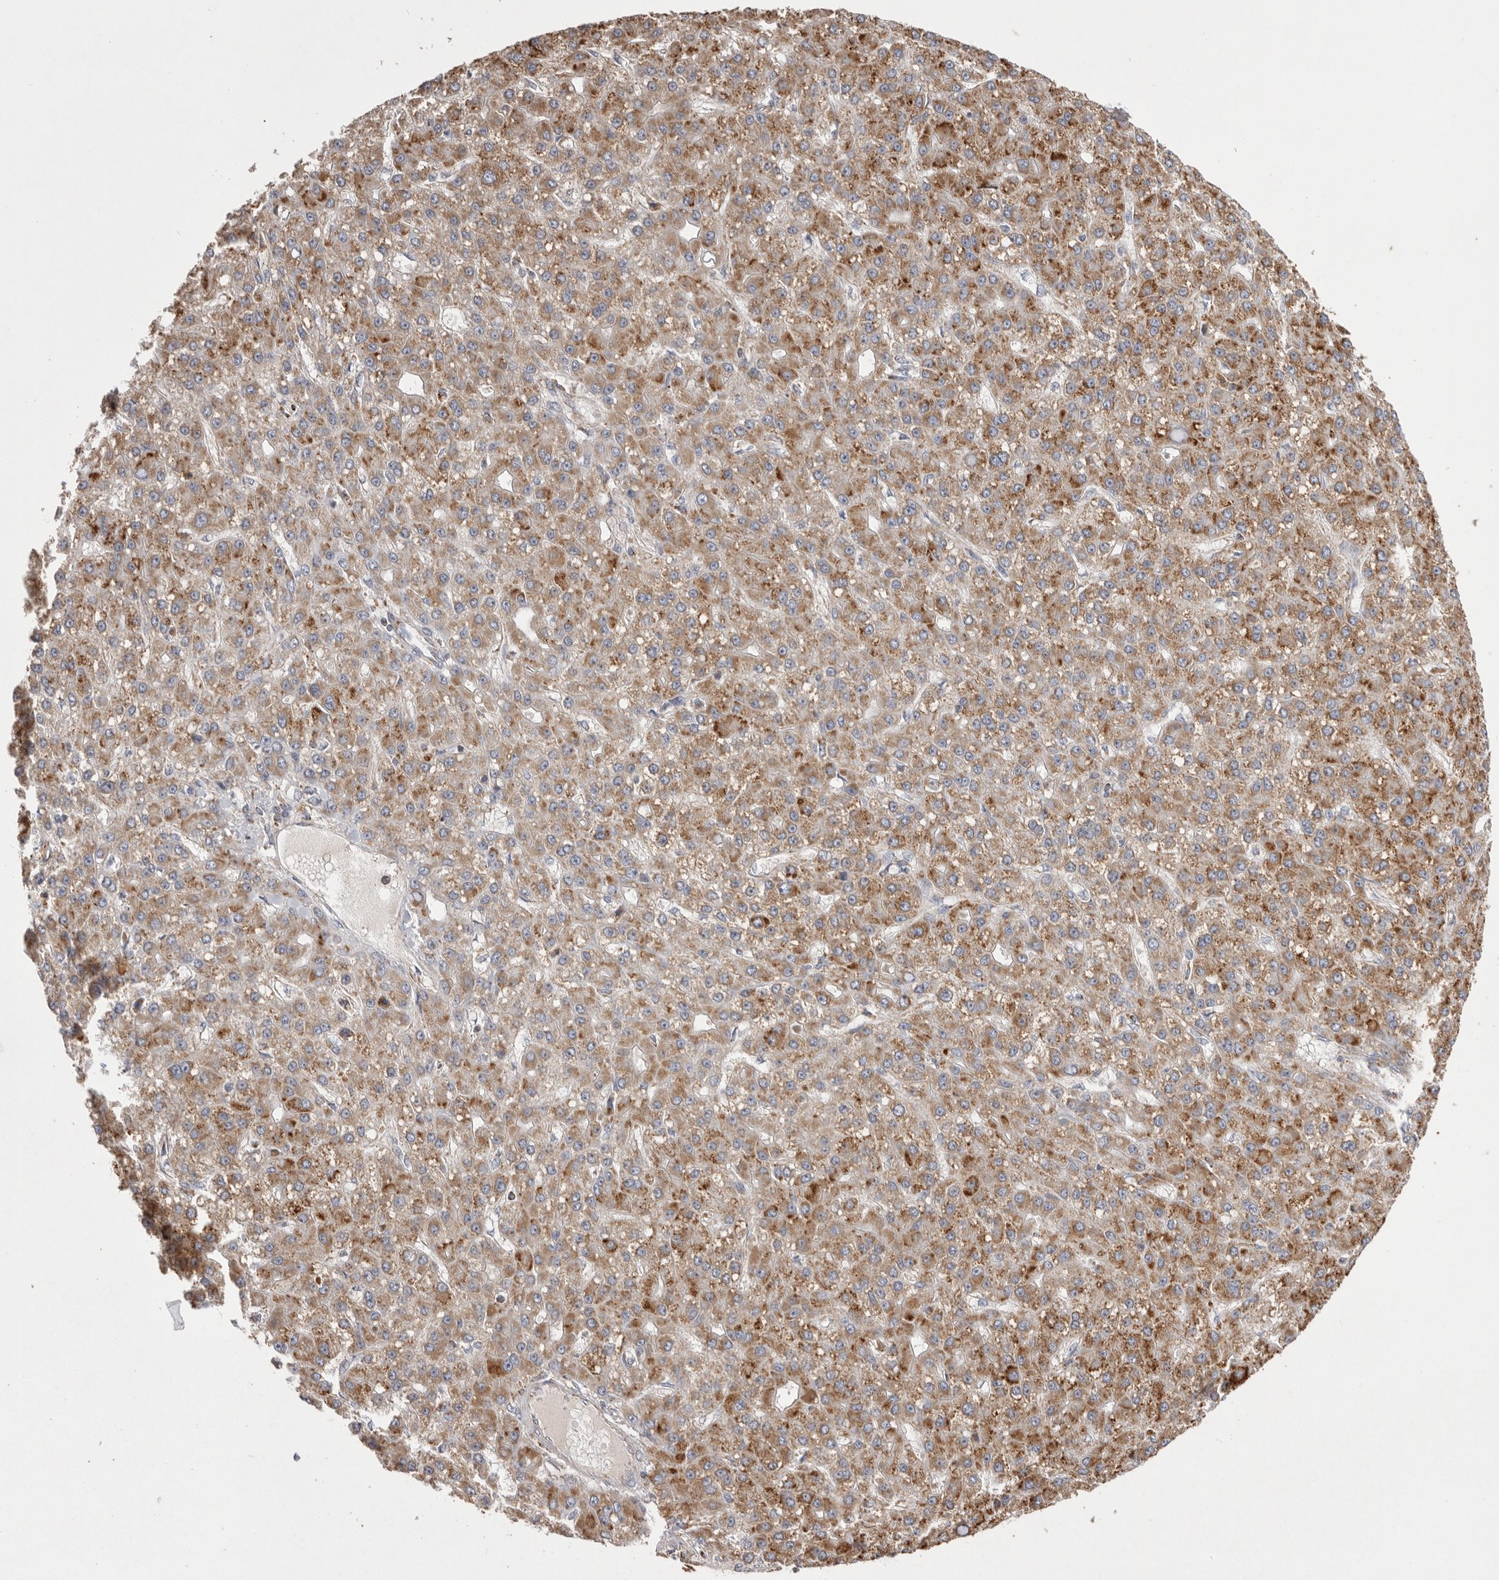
{"staining": {"intensity": "moderate", "quantity": ">75%", "location": "cytoplasmic/membranous"}, "tissue": "liver cancer", "cell_type": "Tumor cells", "image_type": "cancer", "snomed": [{"axis": "morphology", "description": "Carcinoma, Hepatocellular, NOS"}, {"axis": "topography", "description": "Liver"}], "caption": "This histopathology image reveals immunohistochemistry (IHC) staining of hepatocellular carcinoma (liver), with medium moderate cytoplasmic/membranous staining in approximately >75% of tumor cells.", "gene": "VDAC3", "patient": {"sex": "male", "age": 67}}